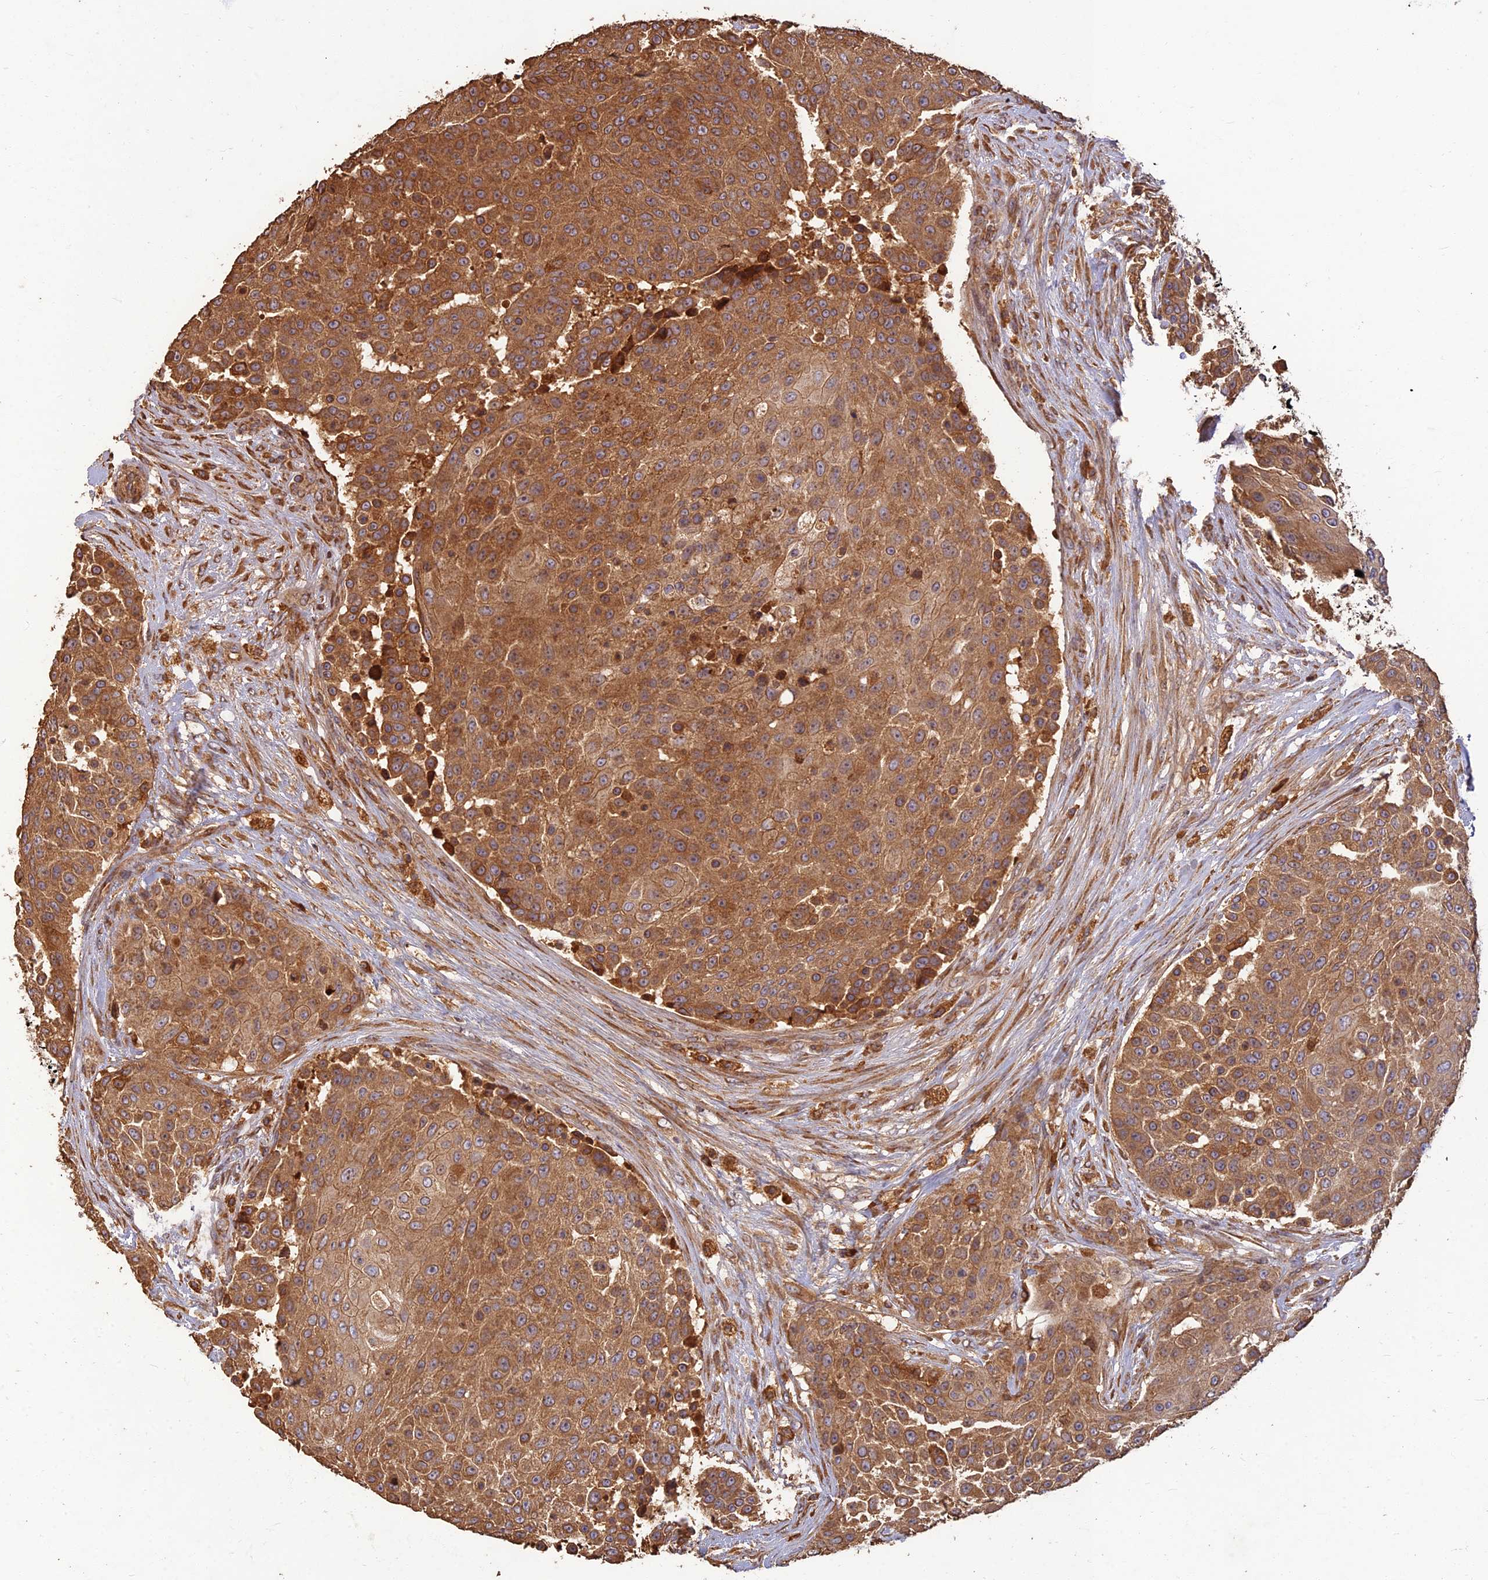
{"staining": {"intensity": "strong", "quantity": ">75%", "location": "cytoplasmic/membranous"}, "tissue": "urothelial cancer", "cell_type": "Tumor cells", "image_type": "cancer", "snomed": [{"axis": "morphology", "description": "Urothelial carcinoma, High grade"}, {"axis": "topography", "description": "Urinary bladder"}], "caption": "Urothelial cancer stained with IHC exhibits strong cytoplasmic/membranous expression in about >75% of tumor cells.", "gene": "CORO1C", "patient": {"sex": "female", "age": 63}}